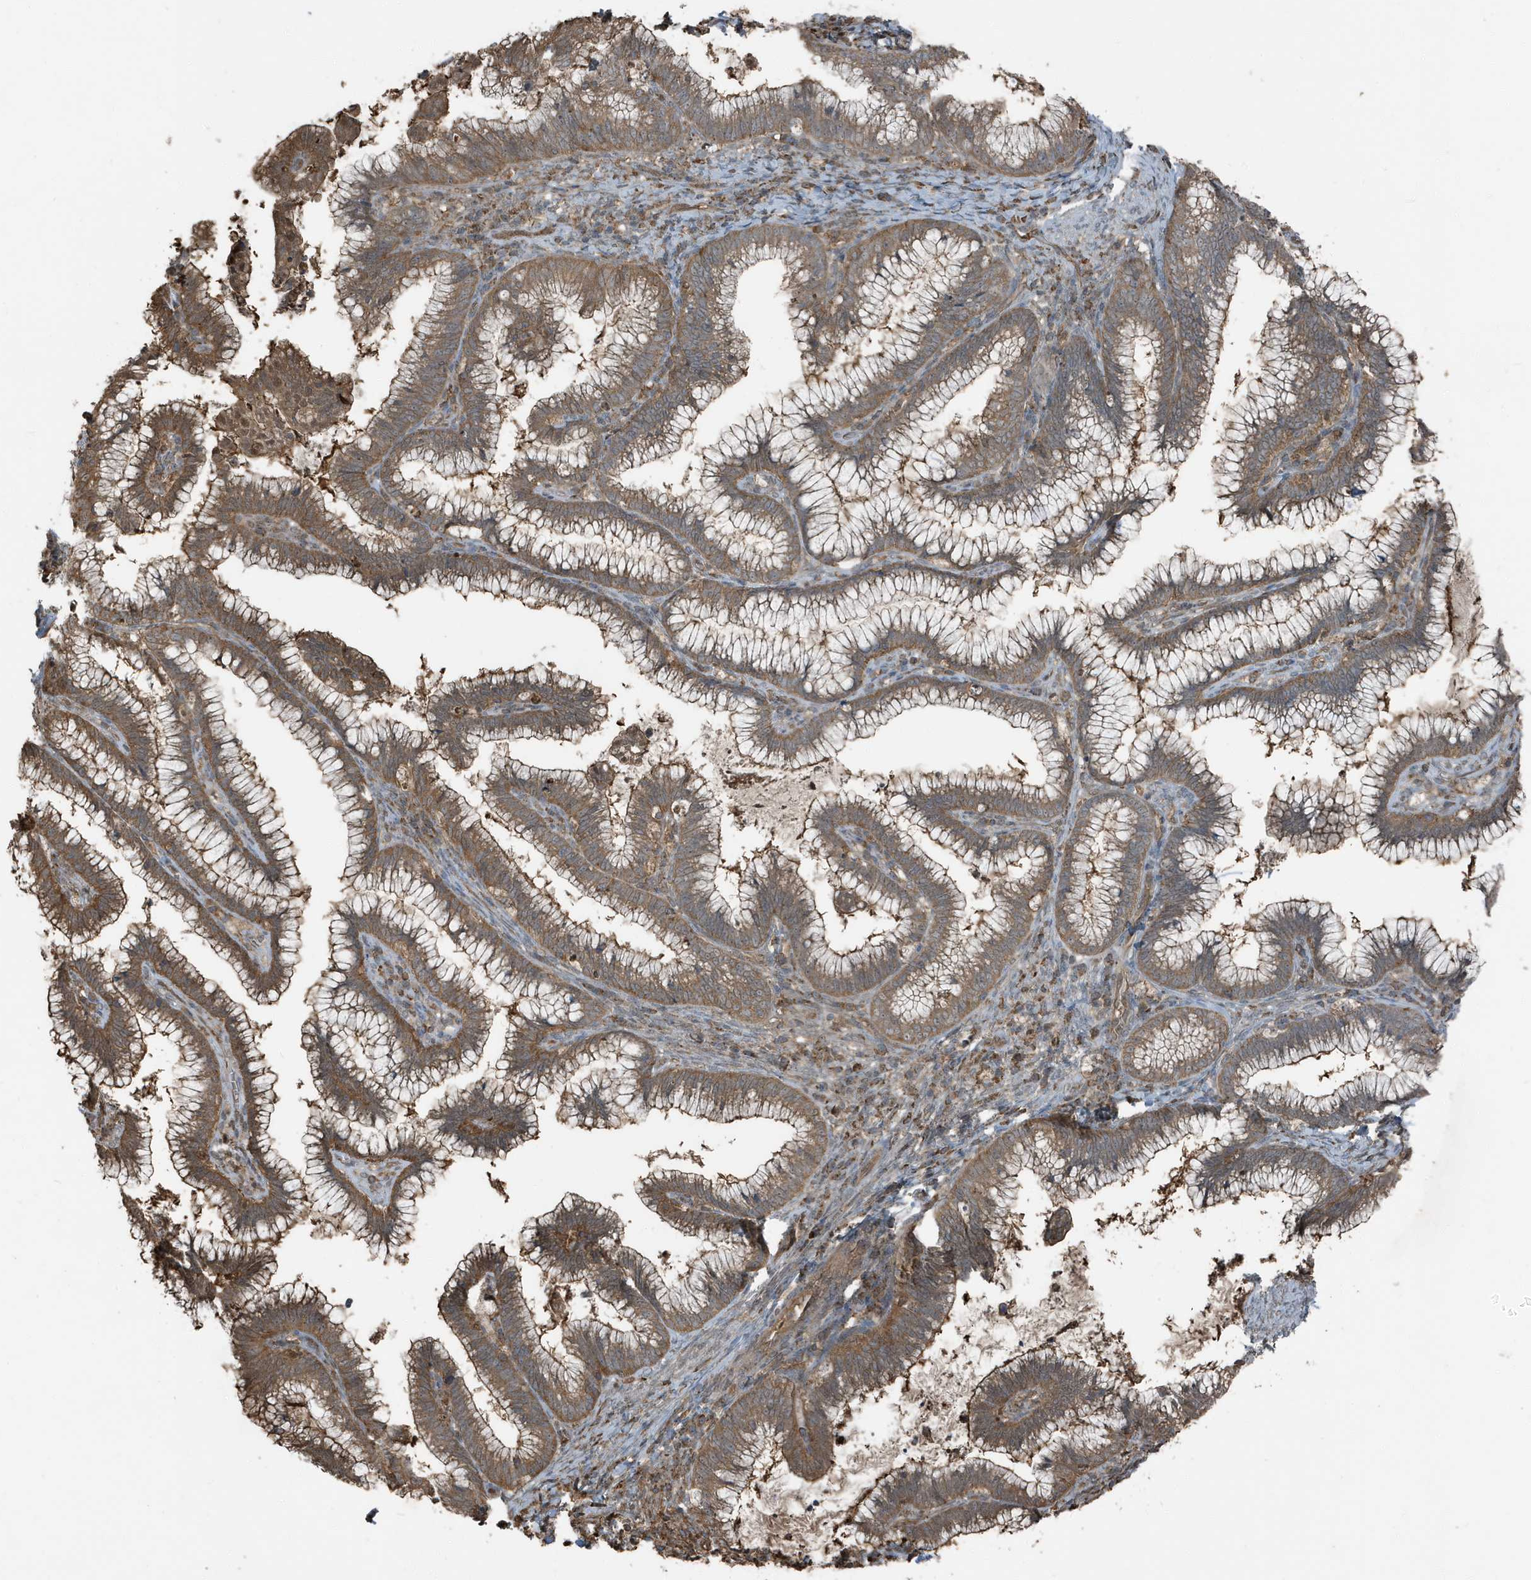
{"staining": {"intensity": "moderate", "quantity": ">75%", "location": "cytoplasmic/membranous"}, "tissue": "cervical cancer", "cell_type": "Tumor cells", "image_type": "cancer", "snomed": [{"axis": "morphology", "description": "Adenocarcinoma, NOS"}, {"axis": "topography", "description": "Cervix"}], "caption": "Tumor cells reveal medium levels of moderate cytoplasmic/membranous staining in approximately >75% of cells in human cervical cancer (adenocarcinoma).", "gene": "AZI2", "patient": {"sex": "female", "age": 36}}